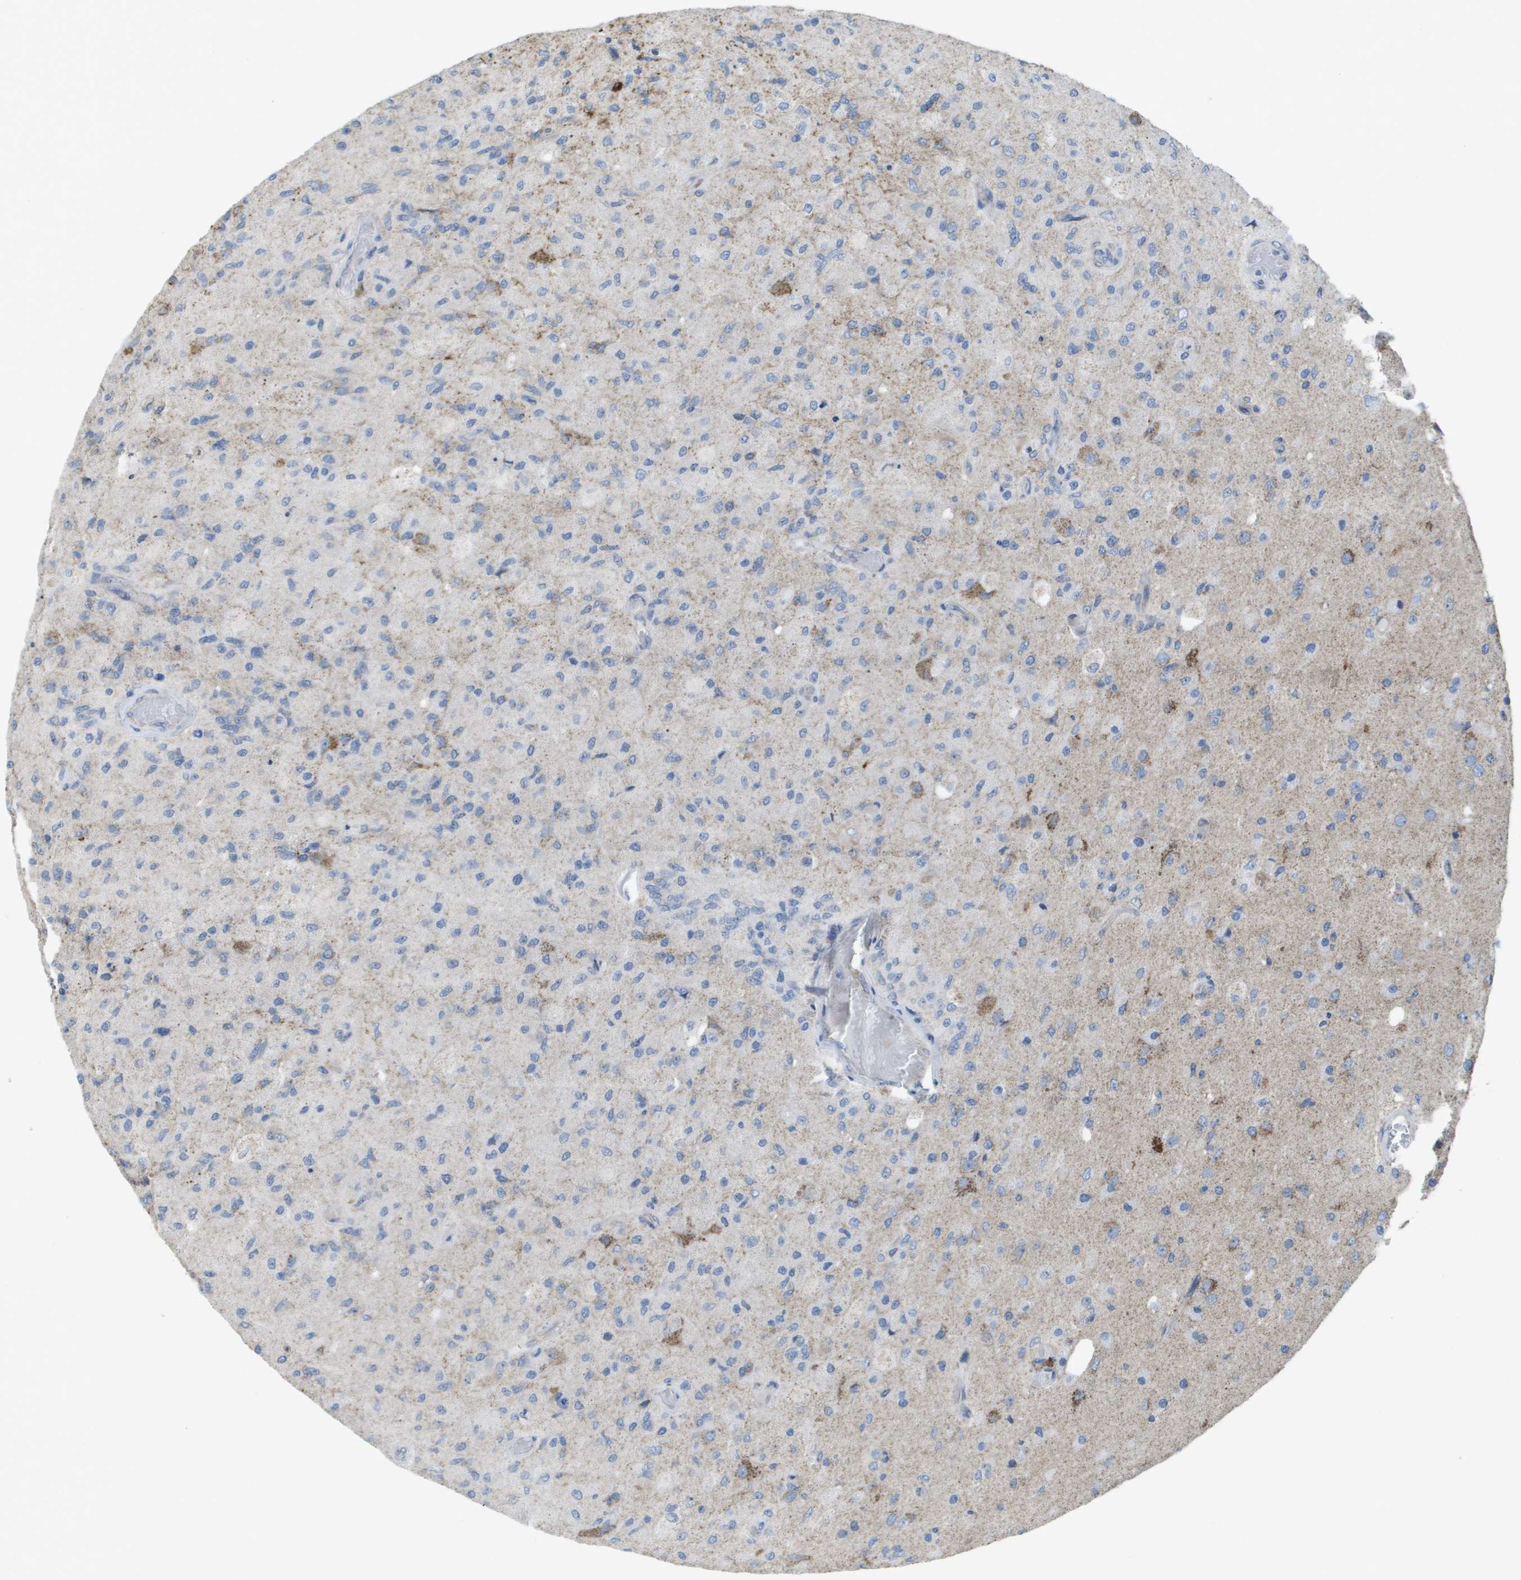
{"staining": {"intensity": "moderate", "quantity": "<25%", "location": "cytoplasmic/membranous"}, "tissue": "glioma", "cell_type": "Tumor cells", "image_type": "cancer", "snomed": [{"axis": "morphology", "description": "Normal tissue, NOS"}, {"axis": "morphology", "description": "Glioma, malignant, High grade"}, {"axis": "topography", "description": "Cerebral cortex"}], "caption": "IHC photomicrograph of human glioma stained for a protein (brown), which displays low levels of moderate cytoplasmic/membranous staining in about <25% of tumor cells.", "gene": "TMEM223", "patient": {"sex": "male", "age": 77}}